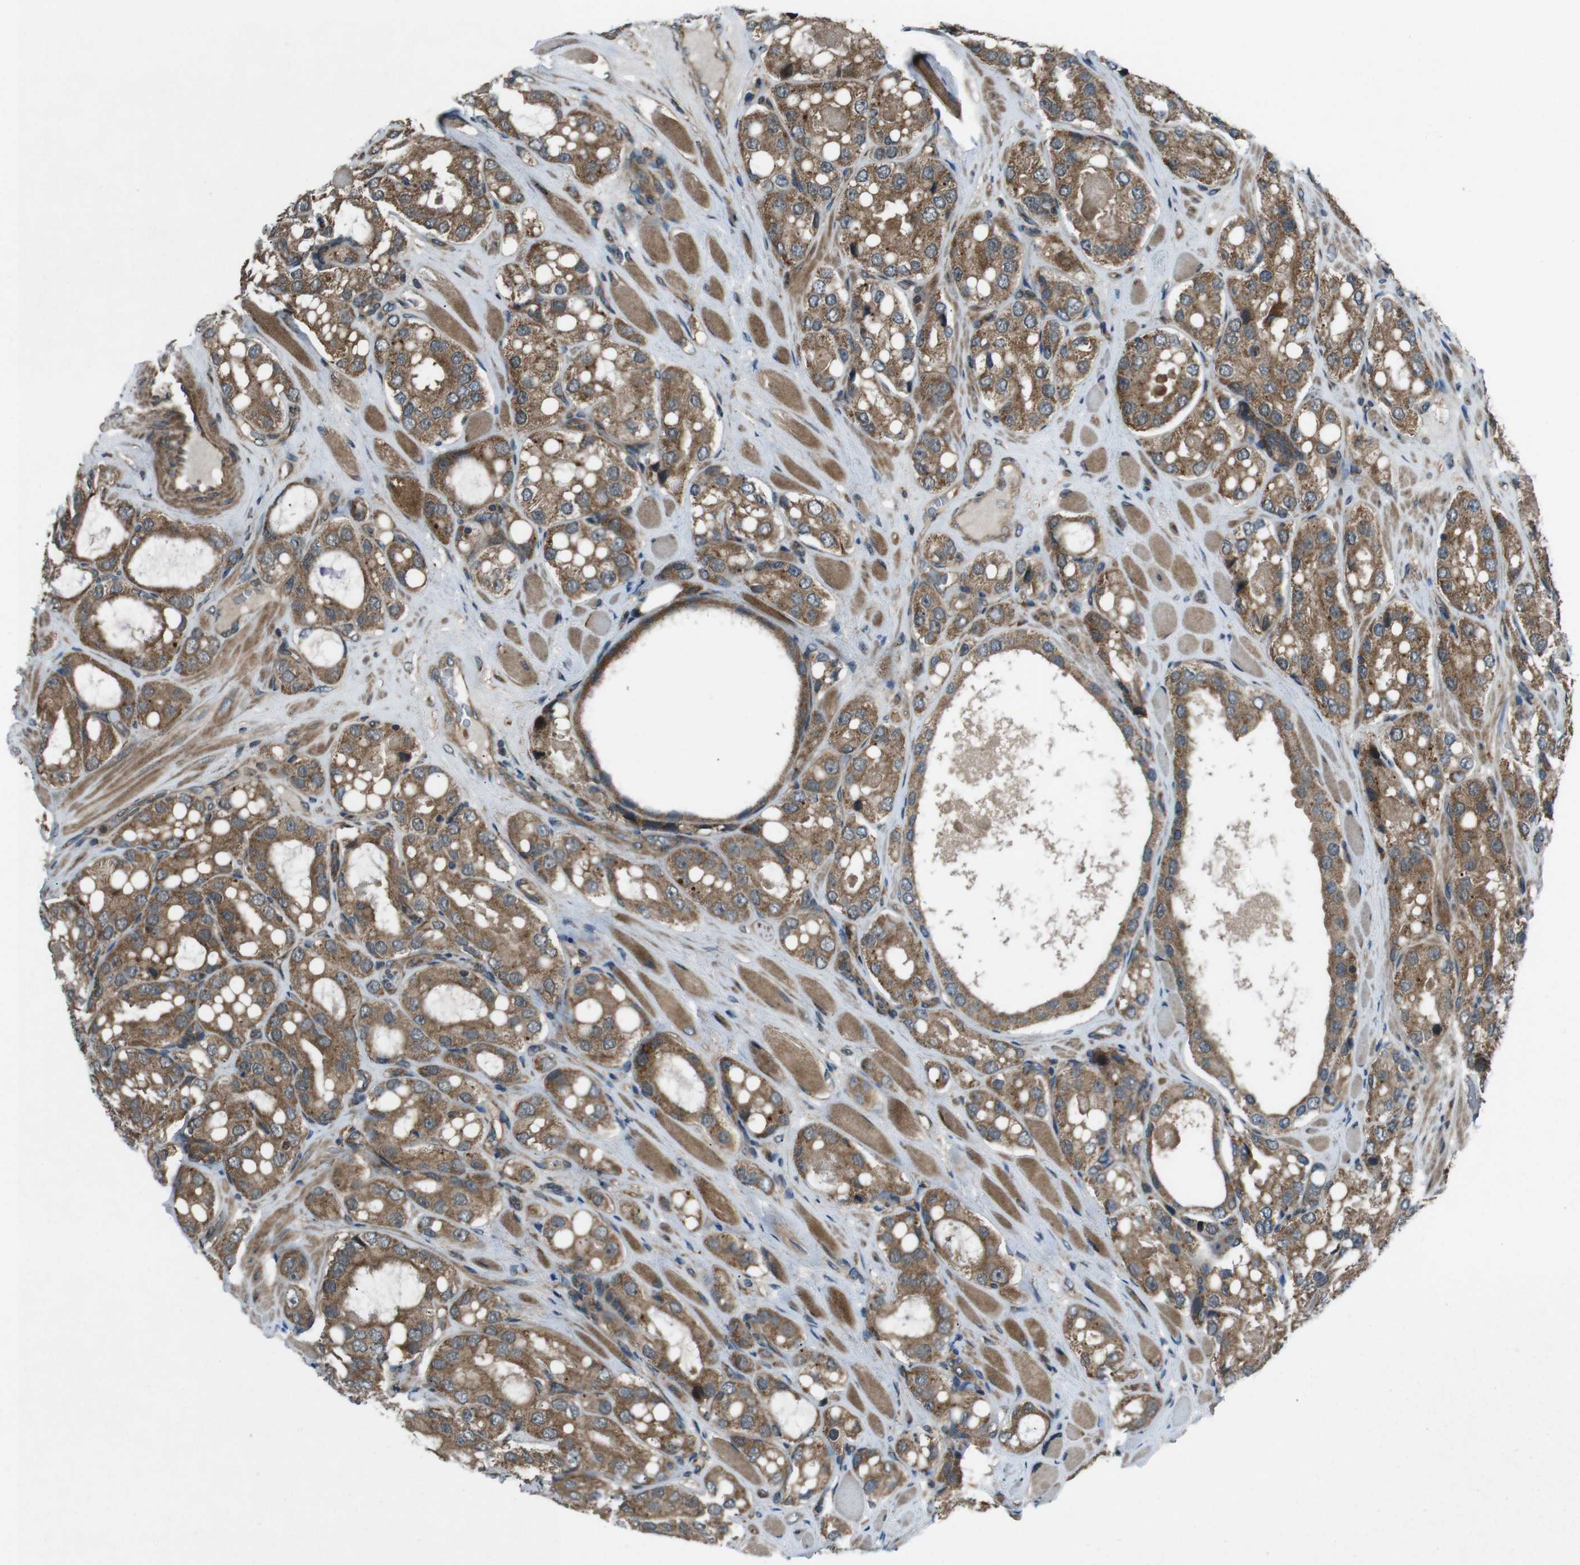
{"staining": {"intensity": "moderate", "quantity": ">75%", "location": "cytoplasmic/membranous"}, "tissue": "prostate cancer", "cell_type": "Tumor cells", "image_type": "cancer", "snomed": [{"axis": "morphology", "description": "Adenocarcinoma, High grade"}, {"axis": "topography", "description": "Prostate"}], "caption": "This histopathology image exhibits prostate cancer stained with IHC to label a protein in brown. The cytoplasmic/membranous of tumor cells show moderate positivity for the protein. Nuclei are counter-stained blue.", "gene": "SLC27A4", "patient": {"sex": "male", "age": 65}}